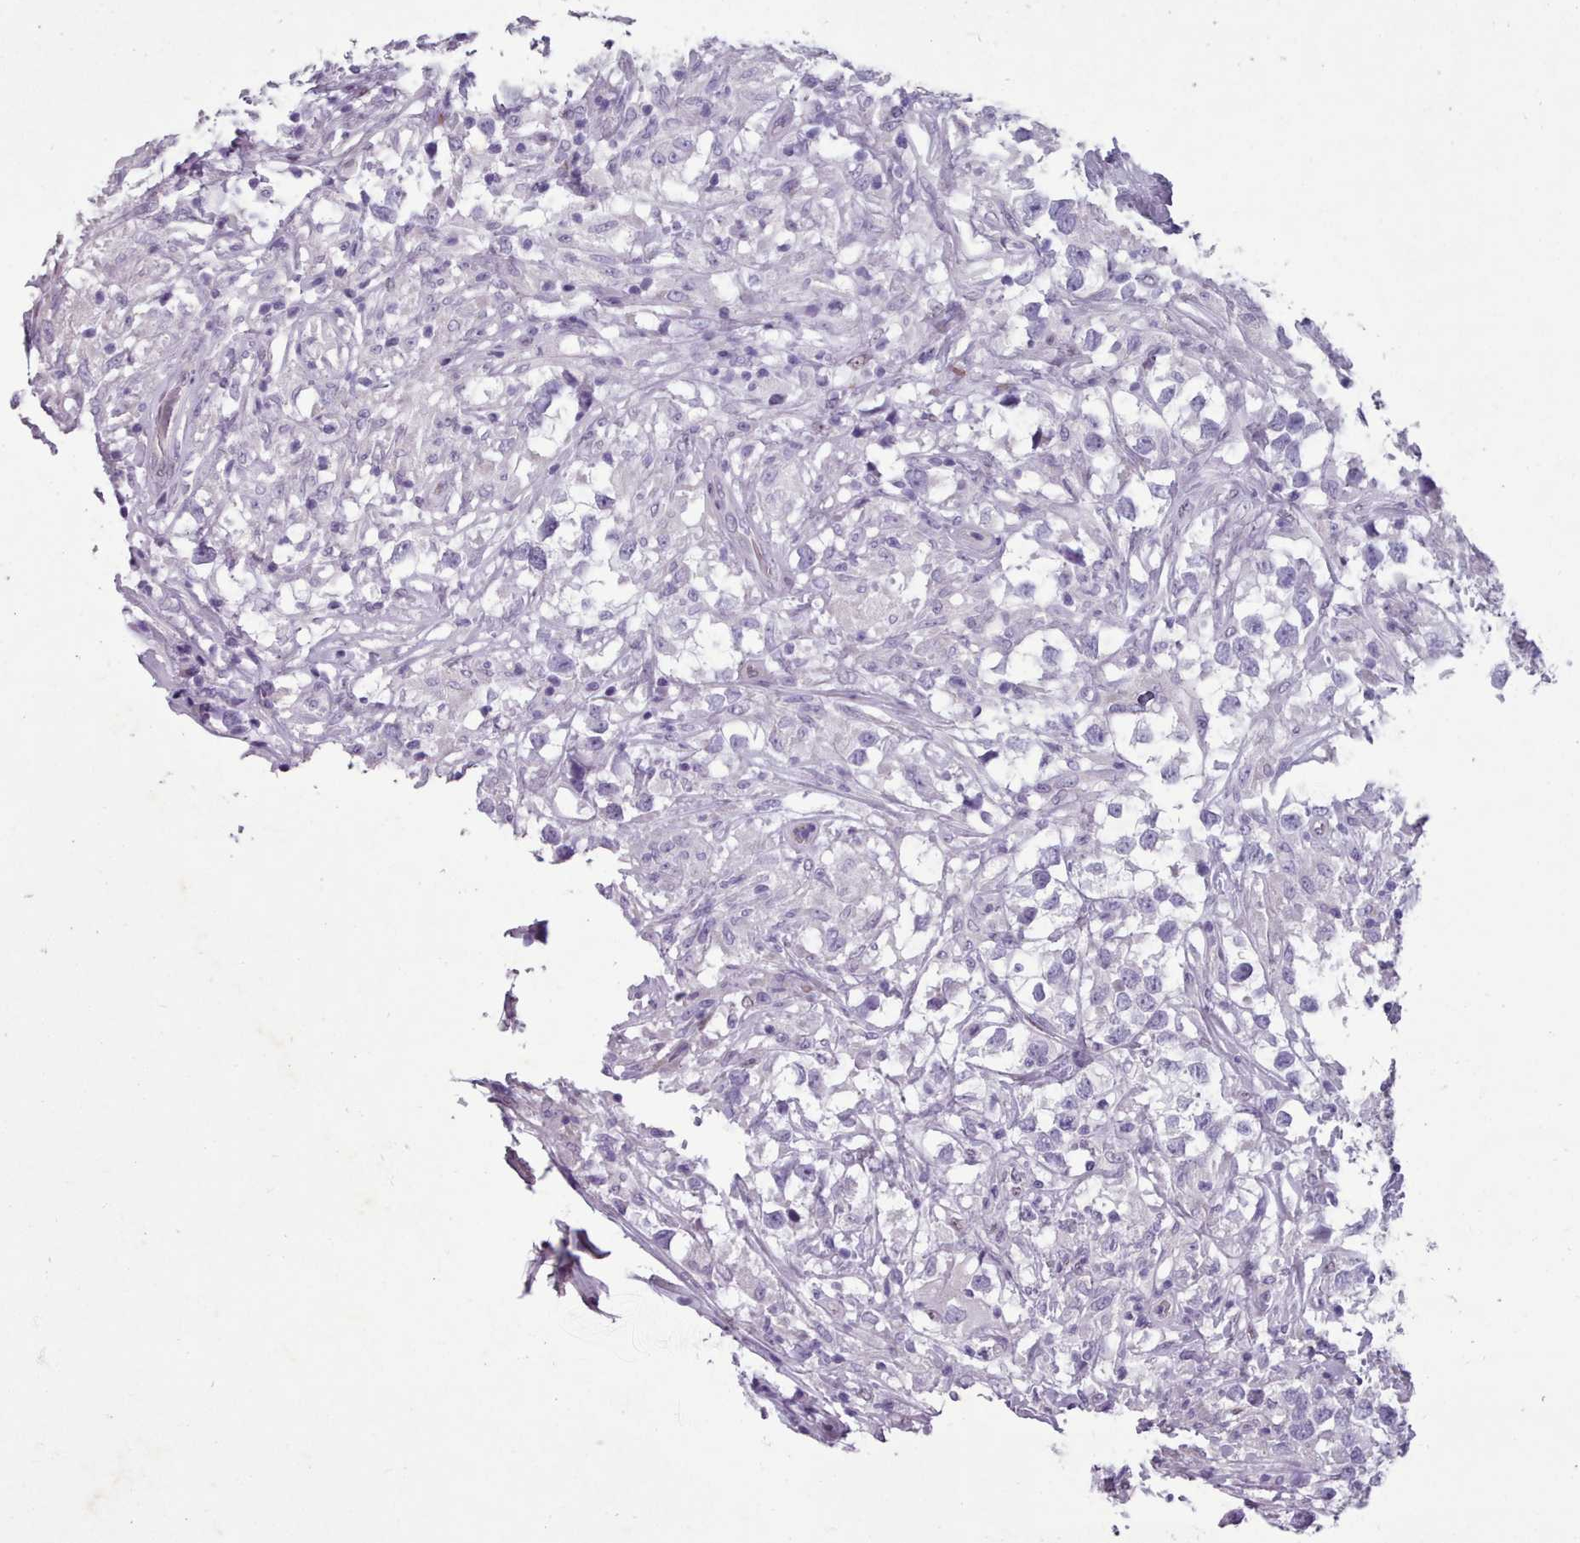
{"staining": {"intensity": "negative", "quantity": "none", "location": "none"}, "tissue": "testis cancer", "cell_type": "Tumor cells", "image_type": "cancer", "snomed": [{"axis": "morphology", "description": "Seminoma, NOS"}, {"axis": "topography", "description": "Testis"}], "caption": "Tumor cells are negative for protein expression in human seminoma (testis). (Brightfield microscopy of DAB (3,3'-diaminobenzidine) immunohistochemistry at high magnification).", "gene": "KCNT2", "patient": {"sex": "male", "age": 46}}